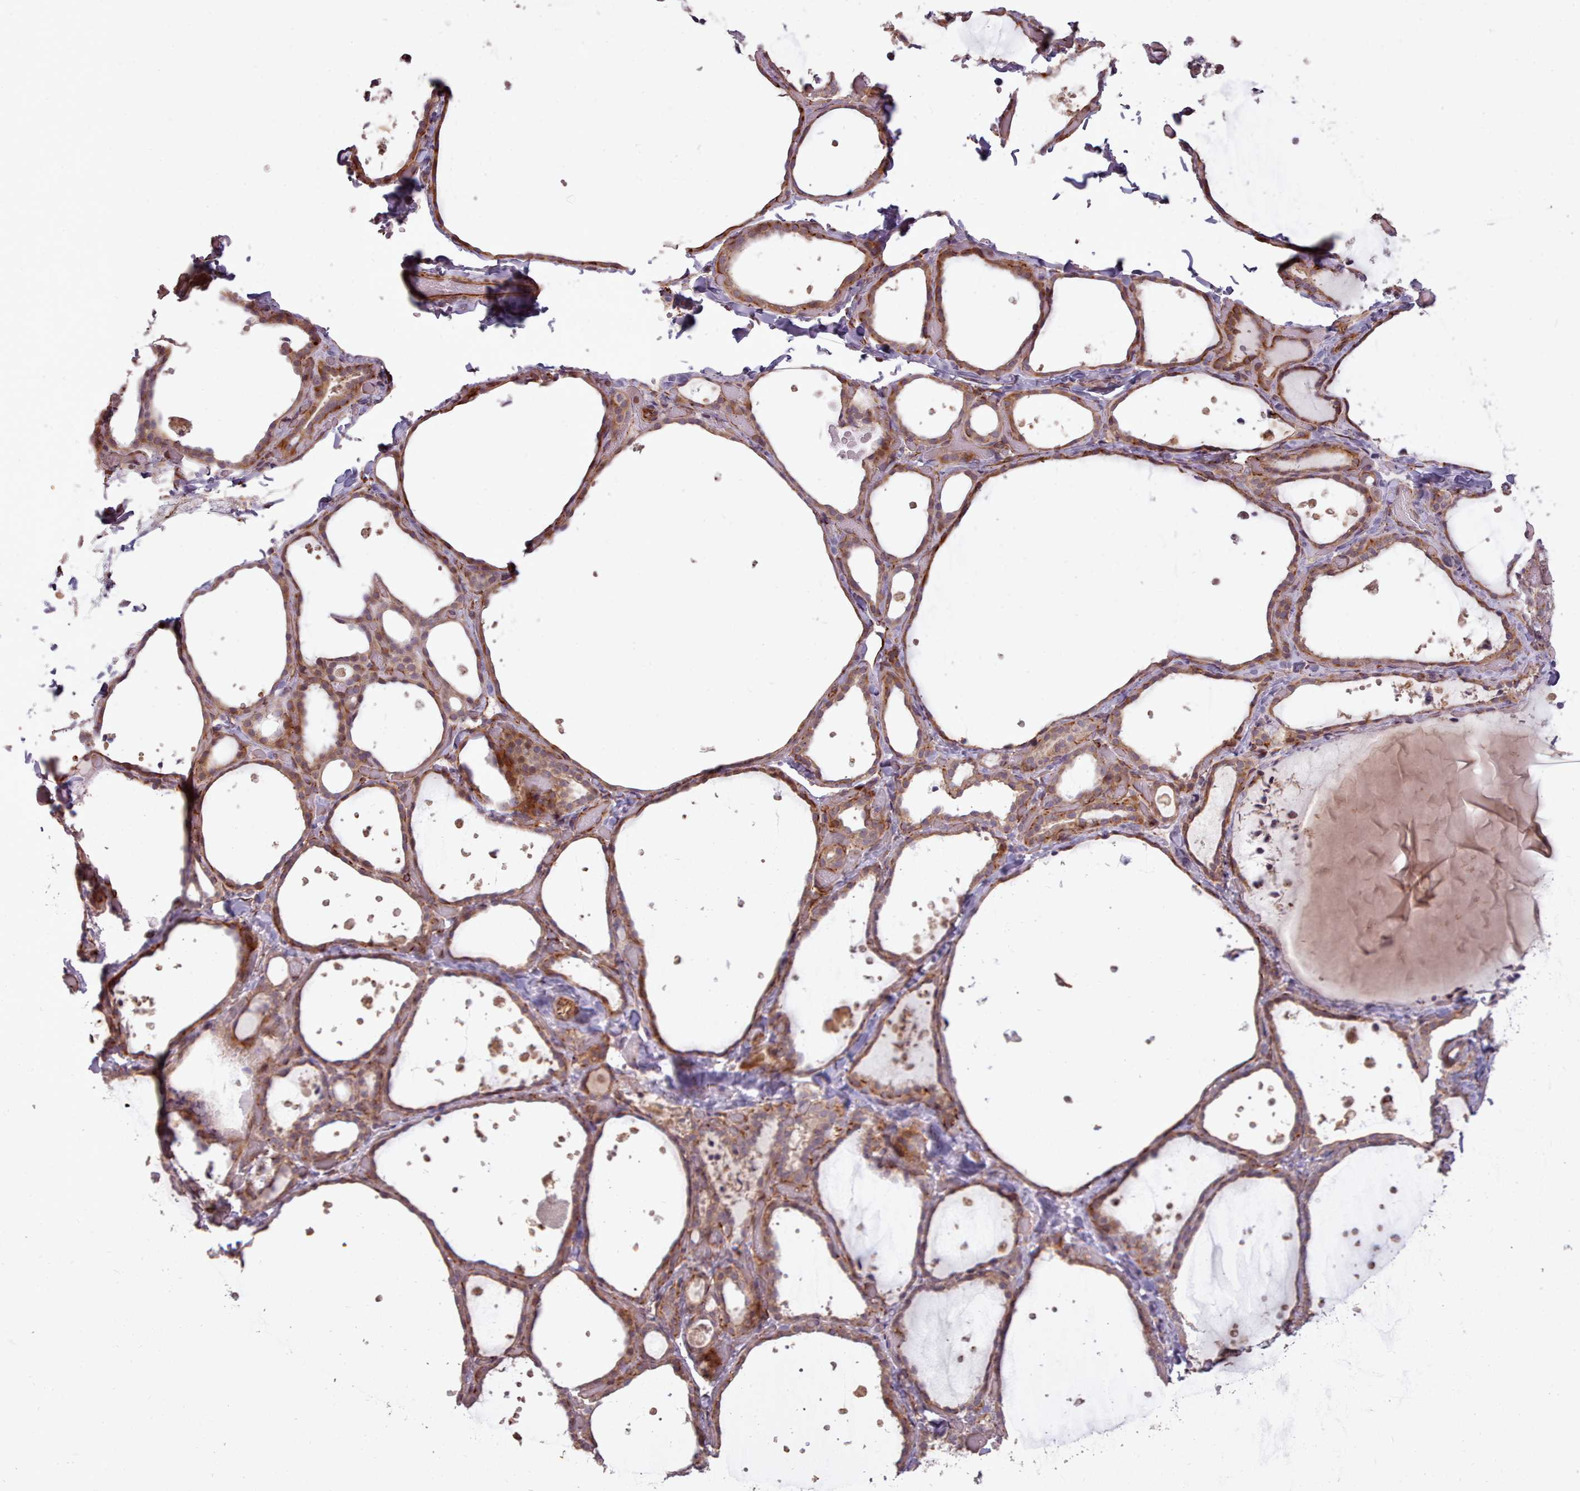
{"staining": {"intensity": "moderate", "quantity": ">75%", "location": "cytoplasmic/membranous"}, "tissue": "thyroid gland", "cell_type": "Glandular cells", "image_type": "normal", "snomed": [{"axis": "morphology", "description": "Normal tissue, NOS"}, {"axis": "topography", "description": "Thyroid gland"}], "caption": "Immunohistochemical staining of normal human thyroid gland demonstrates >75% levels of moderate cytoplasmic/membranous protein staining in about >75% of glandular cells.", "gene": "GBGT1", "patient": {"sex": "female", "age": 44}}